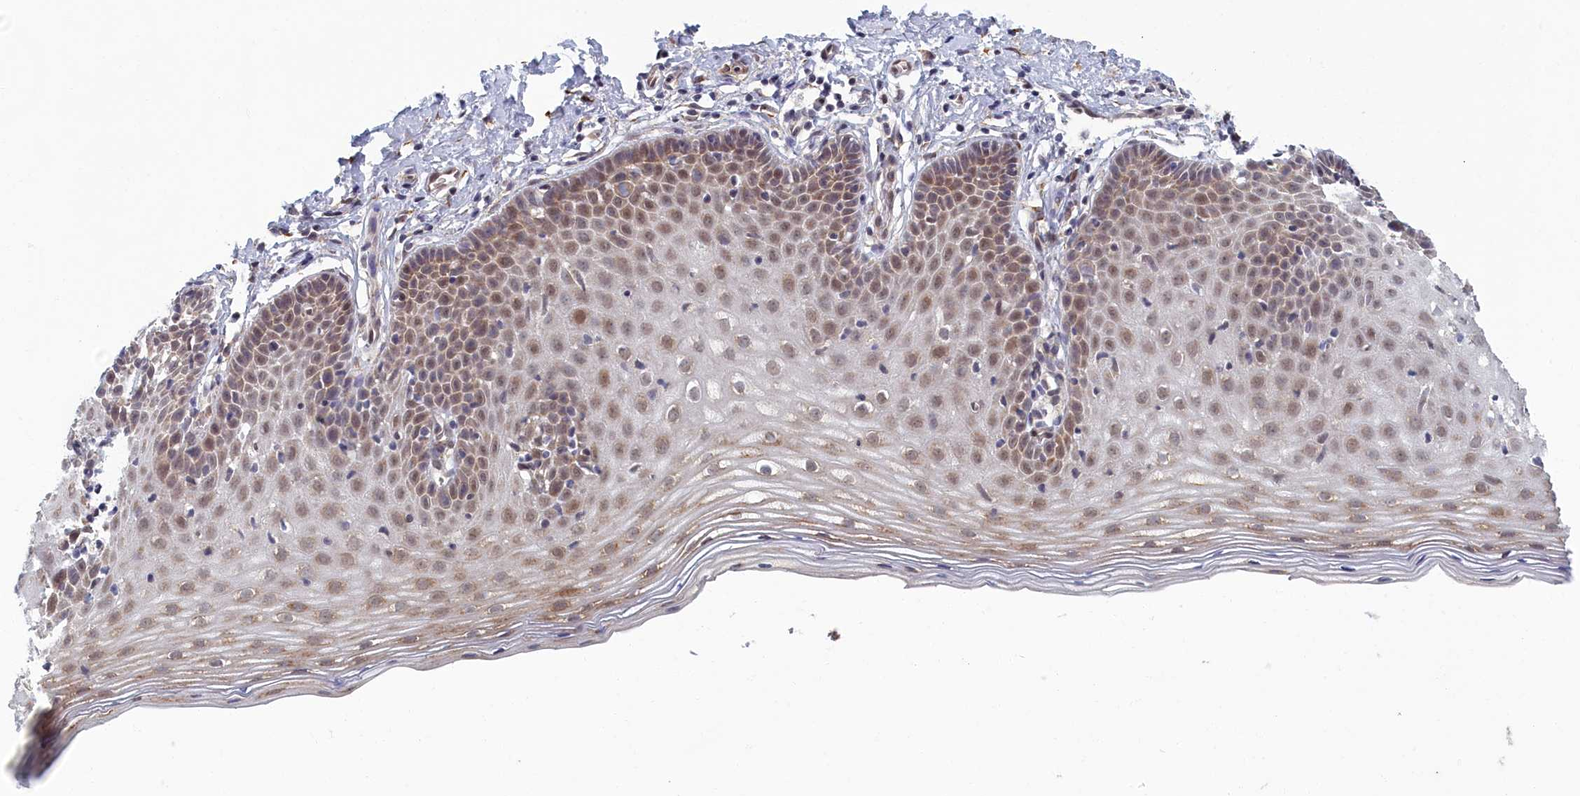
{"staining": {"intensity": "weak", "quantity": ">75%", "location": "nuclear"}, "tissue": "cervix", "cell_type": "Glandular cells", "image_type": "normal", "snomed": [{"axis": "morphology", "description": "Normal tissue, NOS"}, {"axis": "topography", "description": "Cervix"}], "caption": "A low amount of weak nuclear expression is seen in approximately >75% of glandular cells in normal cervix.", "gene": "DNAJC17", "patient": {"sex": "female", "age": 36}}